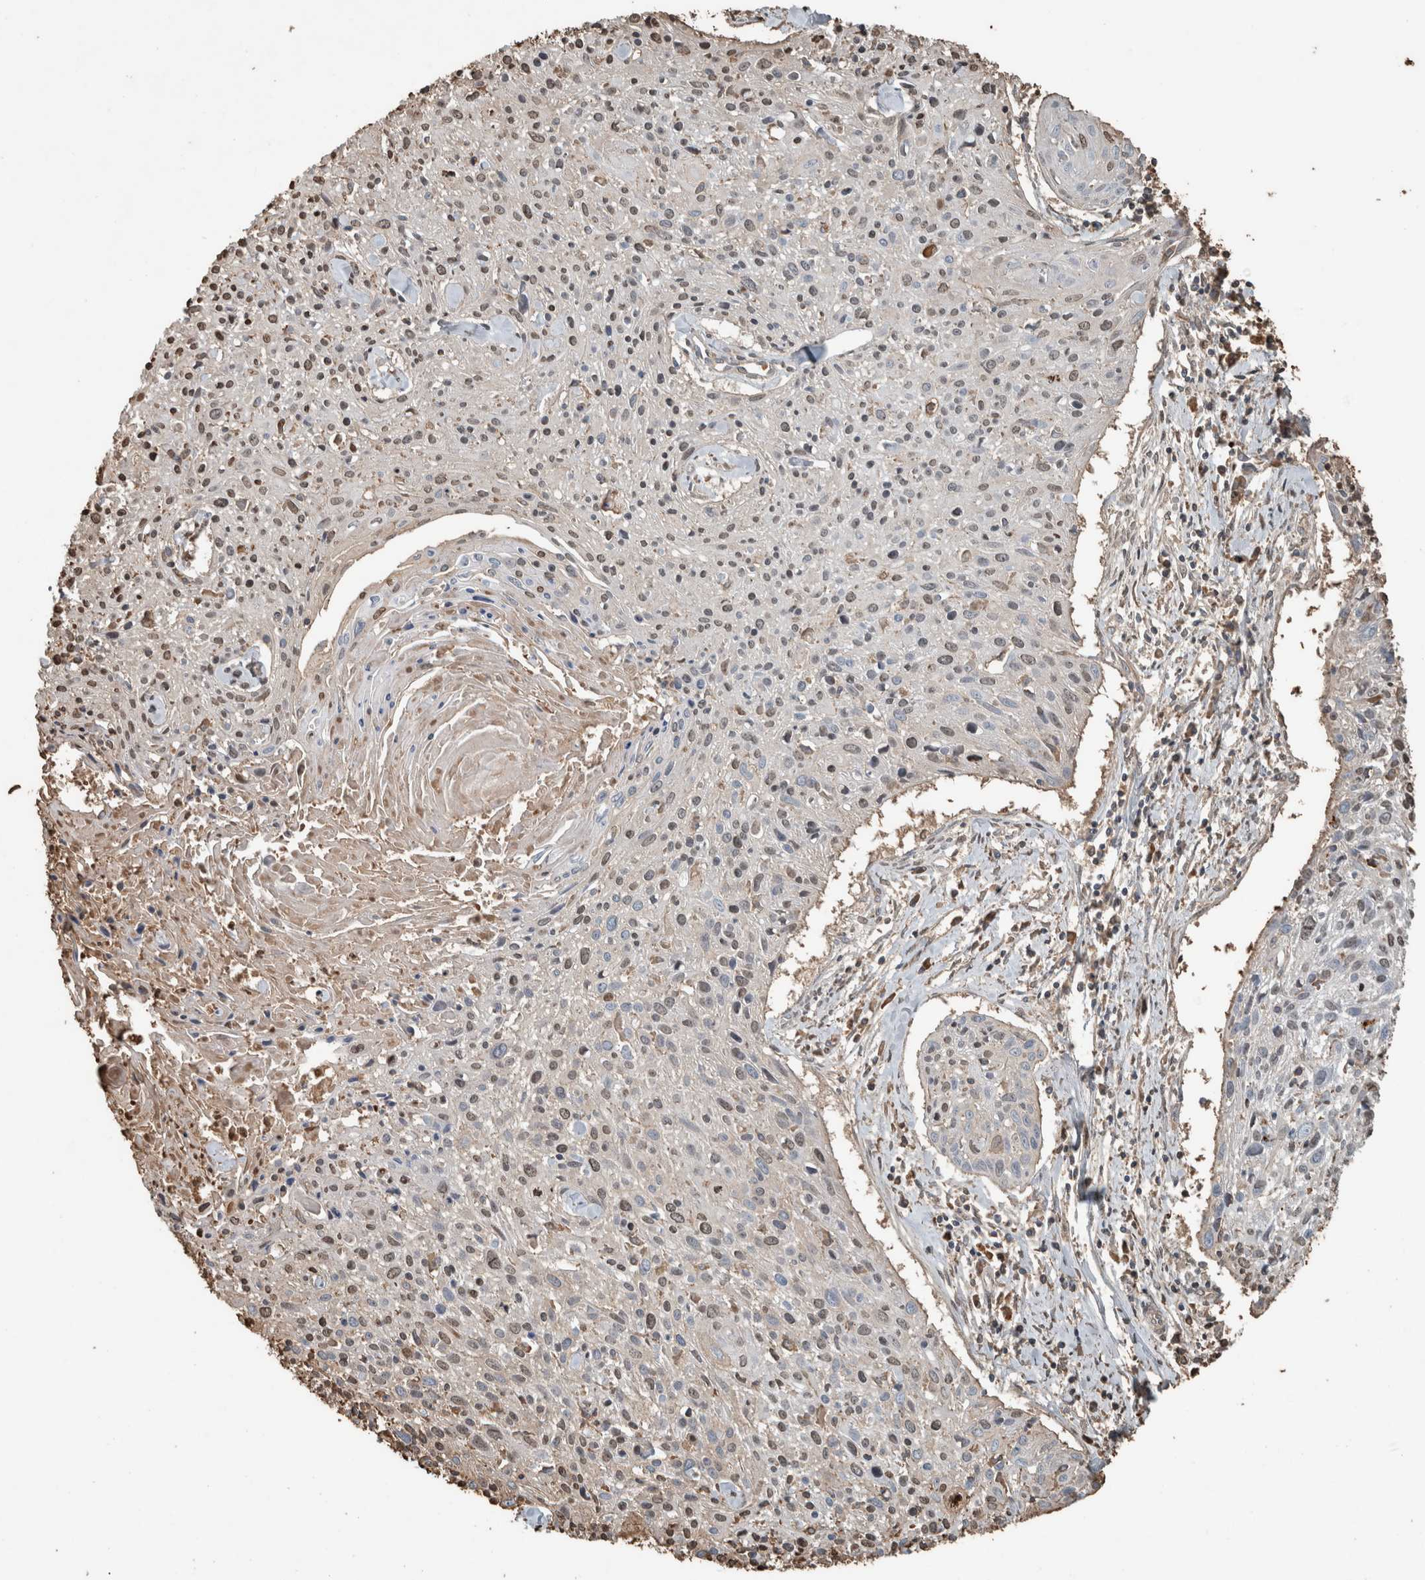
{"staining": {"intensity": "negative", "quantity": "none", "location": "none"}, "tissue": "cervical cancer", "cell_type": "Tumor cells", "image_type": "cancer", "snomed": [{"axis": "morphology", "description": "Squamous cell carcinoma, NOS"}, {"axis": "topography", "description": "Cervix"}], "caption": "Immunohistochemistry micrograph of cervical cancer (squamous cell carcinoma) stained for a protein (brown), which reveals no positivity in tumor cells.", "gene": "USP34", "patient": {"sex": "female", "age": 51}}